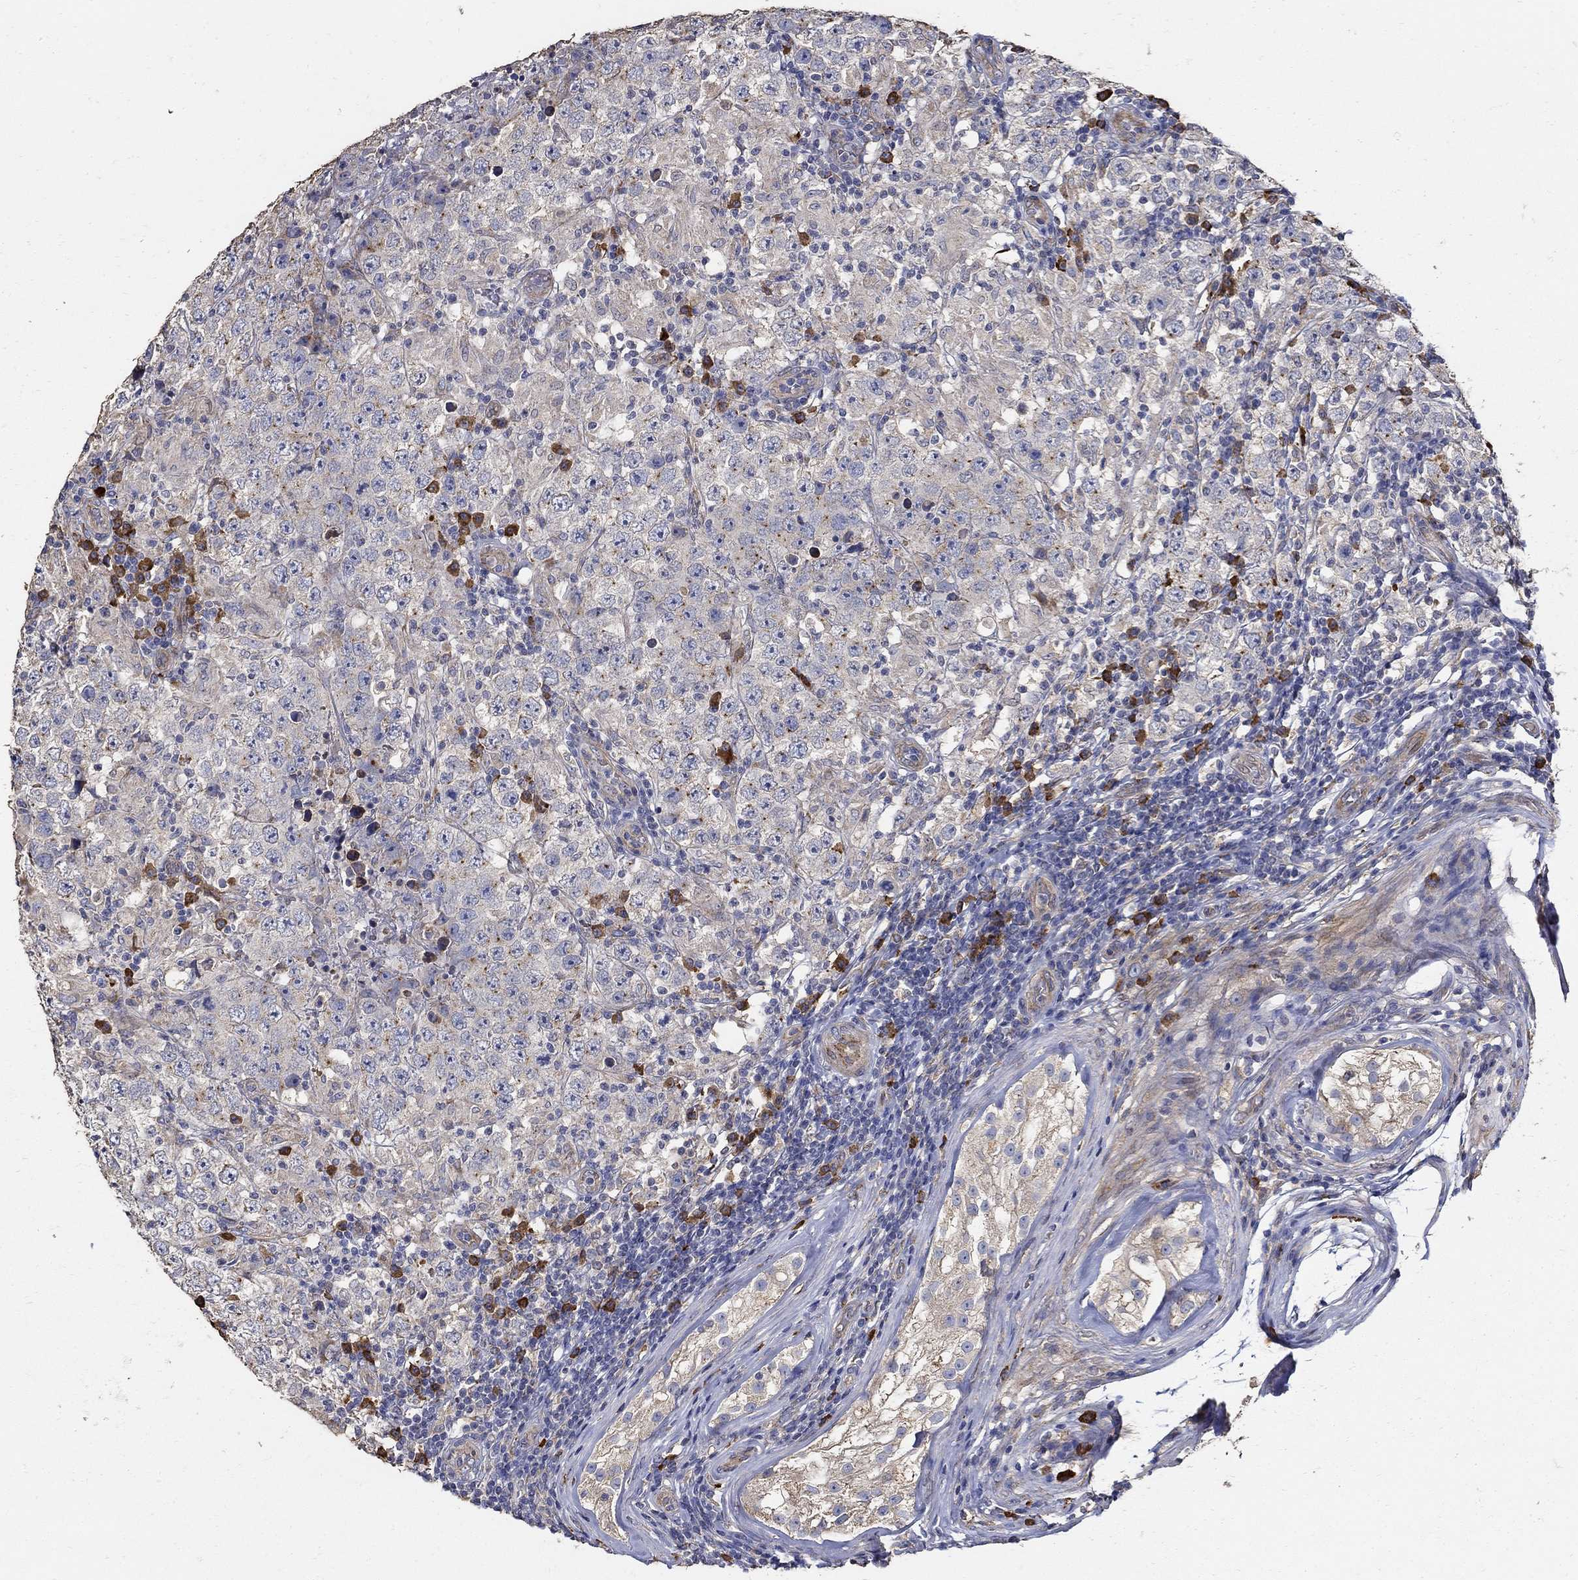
{"staining": {"intensity": "negative", "quantity": "none", "location": "none"}, "tissue": "testis cancer", "cell_type": "Tumor cells", "image_type": "cancer", "snomed": [{"axis": "morphology", "description": "Seminoma, NOS"}, {"axis": "morphology", "description": "Carcinoma, Embryonal, NOS"}, {"axis": "topography", "description": "Testis"}], "caption": "This is an IHC image of human testis embryonal carcinoma. There is no positivity in tumor cells.", "gene": "EMILIN3", "patient": {"sex": "male", "age": 41}}